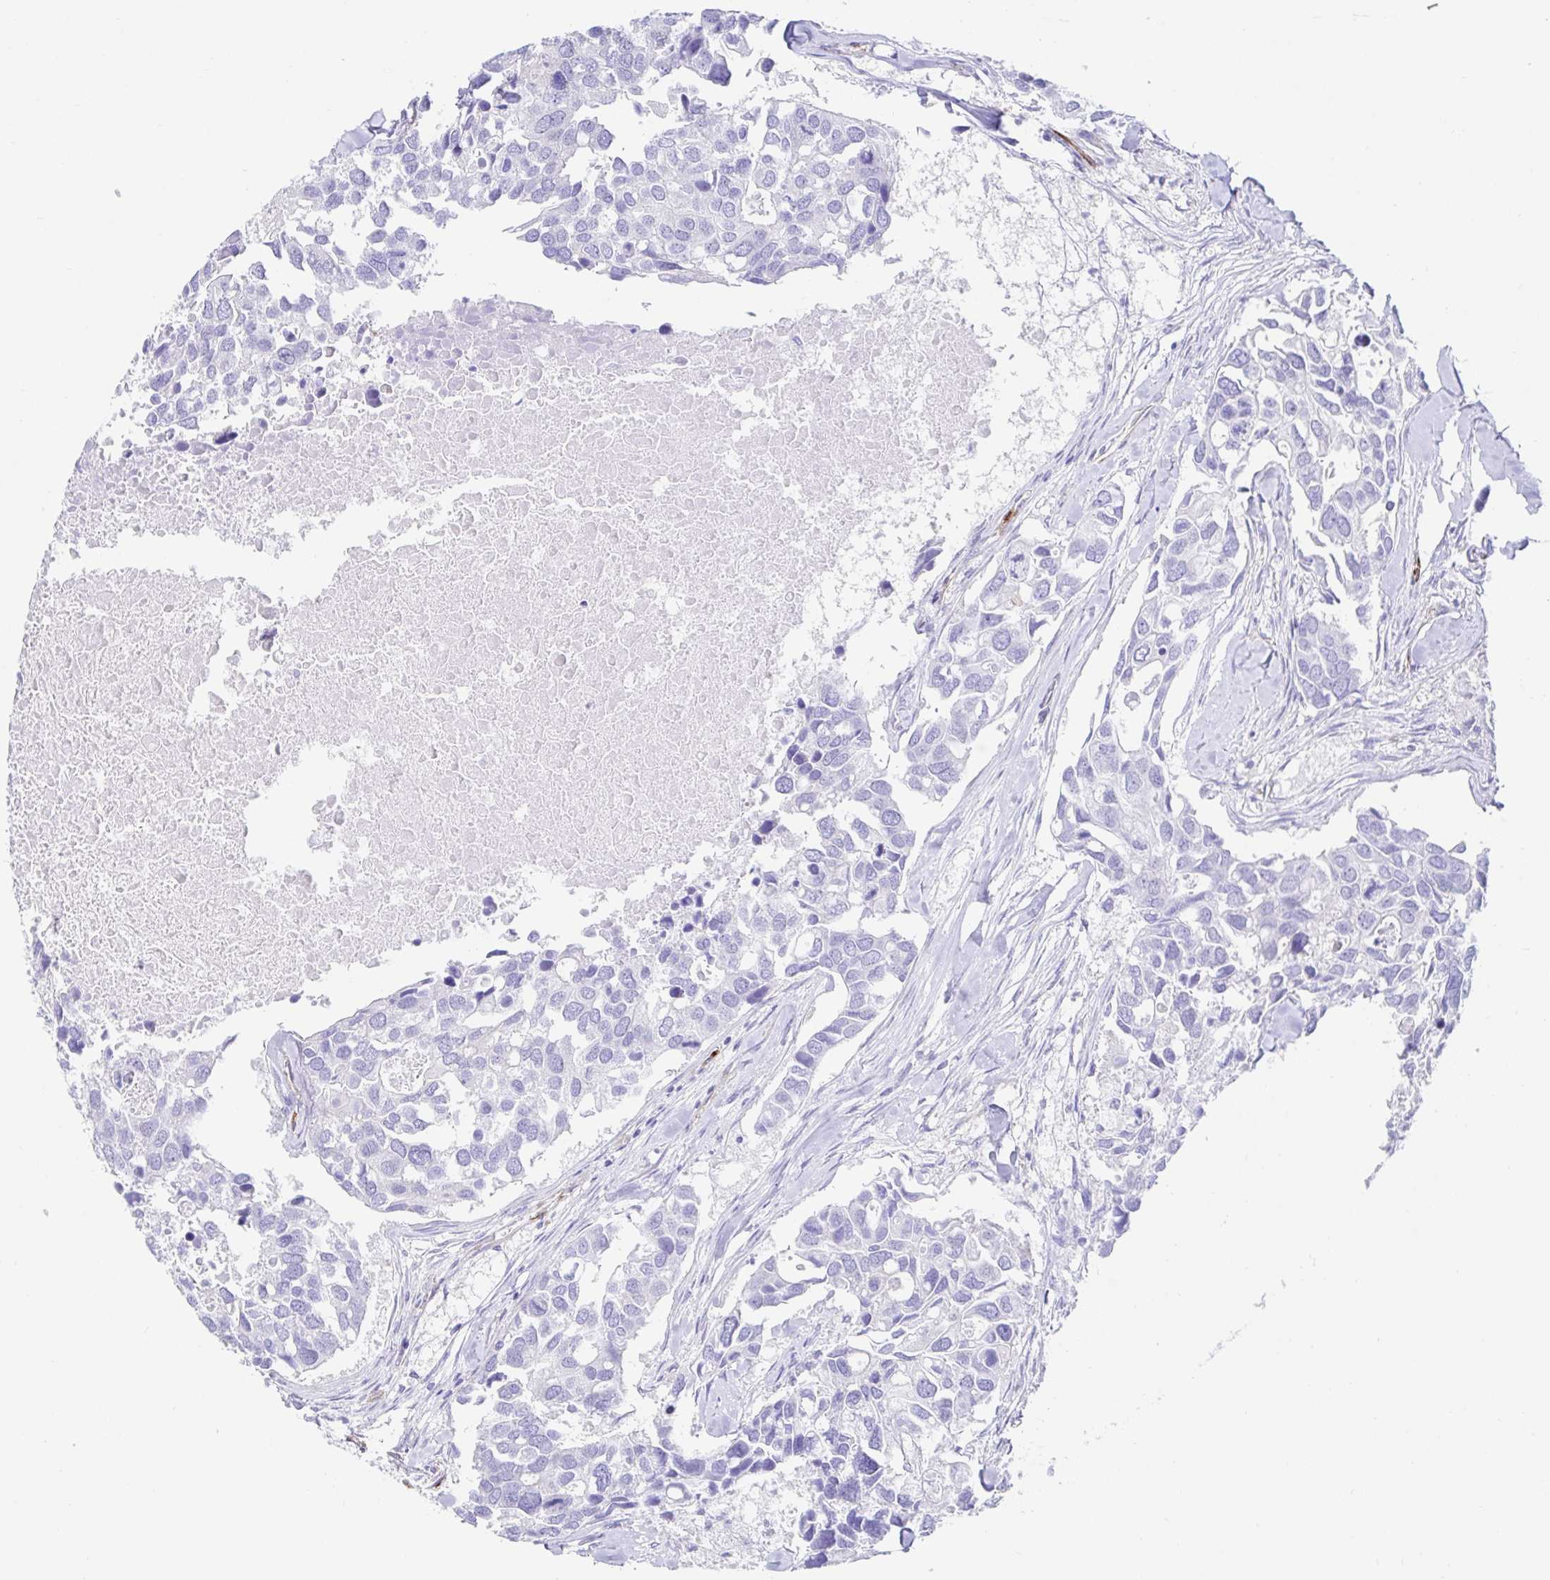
{"staining": {"intensity": "negative", "quantity": "none", "location": "none"}, "tissue": "breast cancer", "cell_type": "Tumor cells", "image_type": "cancer", "snomed": [{"axis": "morphology", "description": "Duct carcinoma"}, {"axis": "topography", "description": "Breast"}], "caption": "IHC histopathology image of breast intraductal carcinoma stained for a protein (brown), which shows no positivity in tumor cells.", "gene": "DOCK1", "patient": {"sex": "female", "age": 83}}